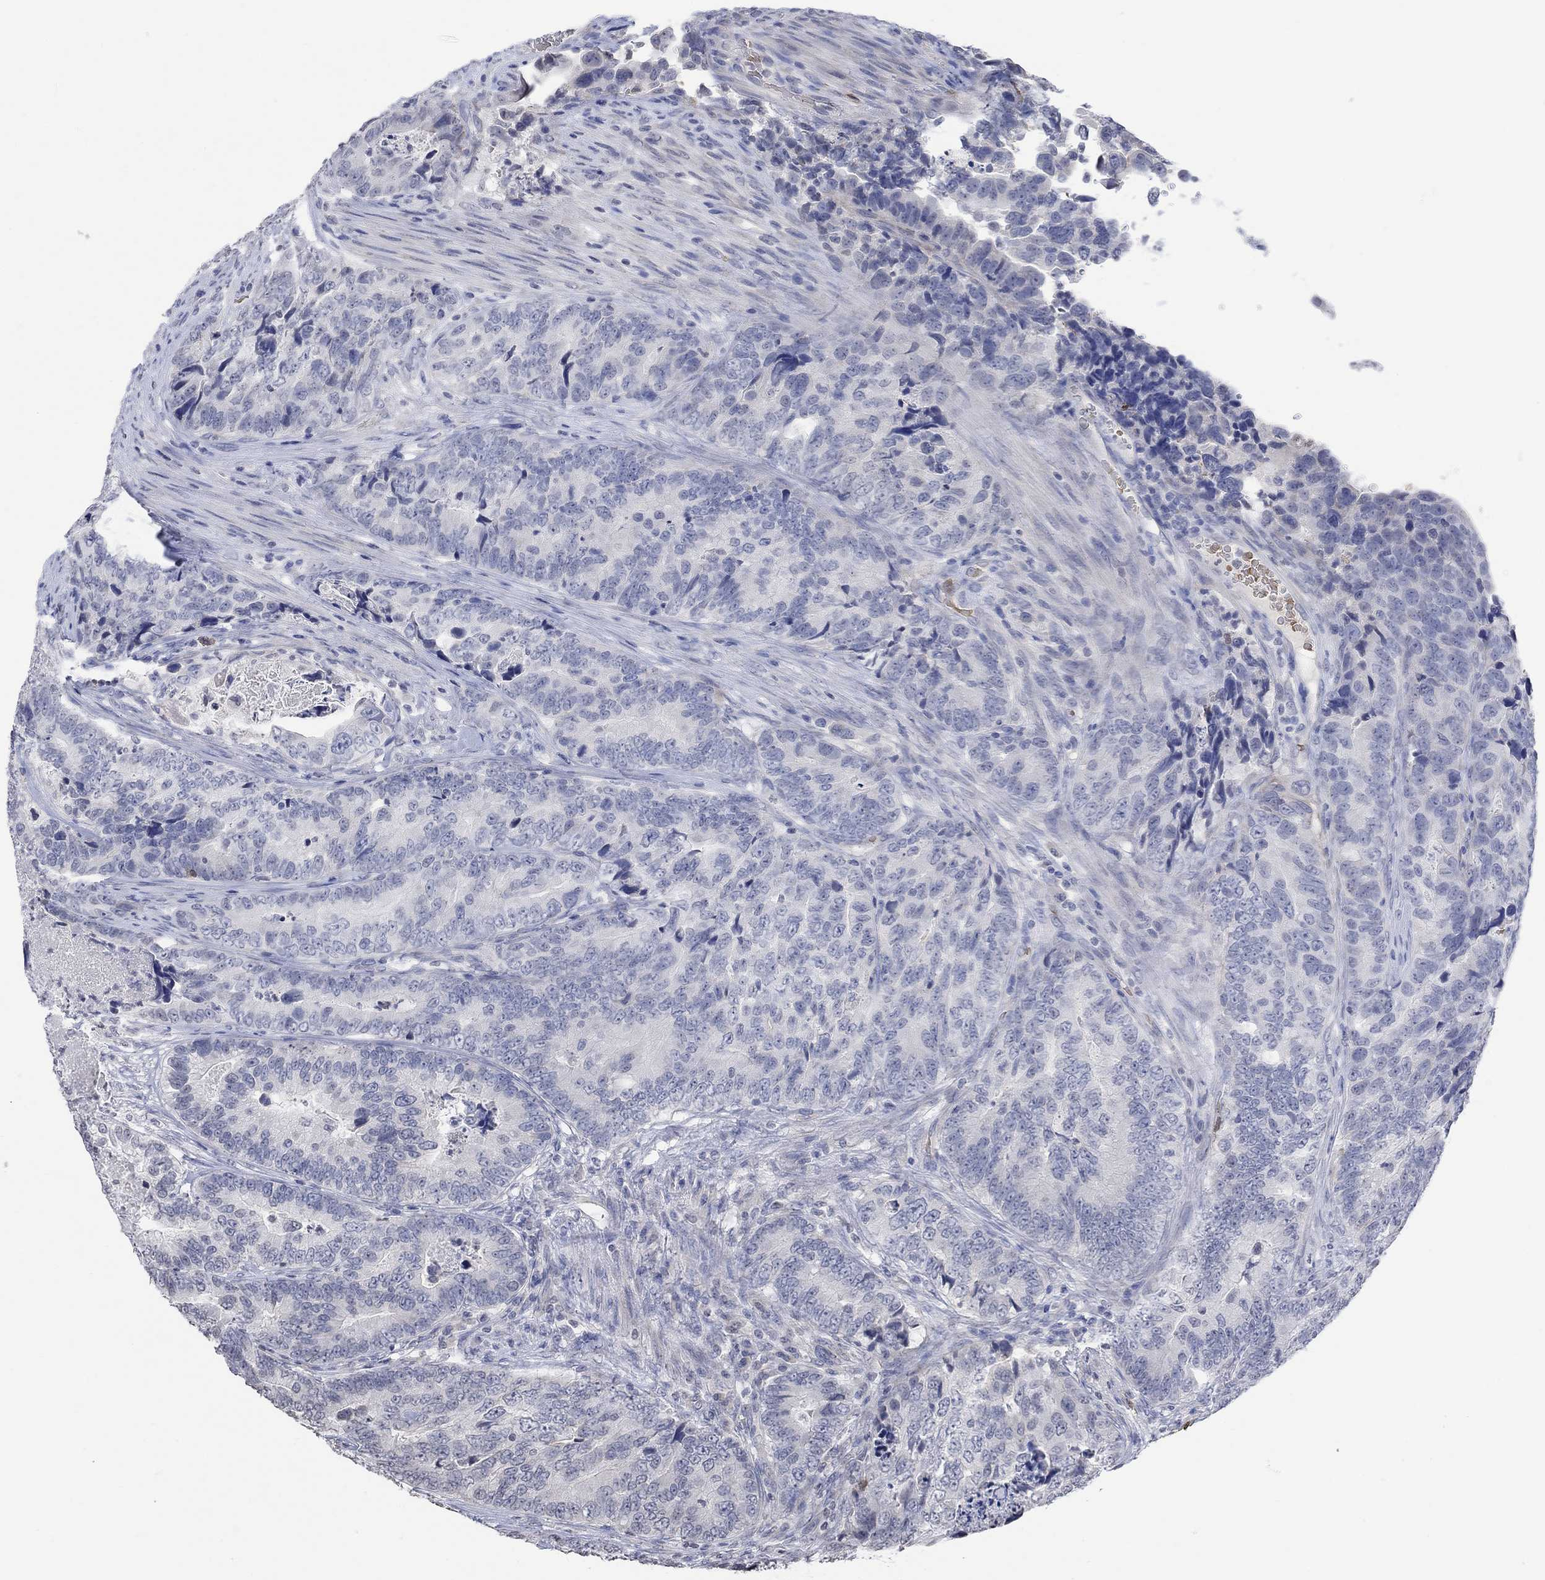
{"staining": {"intensity": "negative", "quantity": "none", "location": "none"}, "tissue": "colorectal cancer", "cell_type": "Tumor cells", "image_type": "cancer", "snomed": [{"axis": "morphology", "description": "Adenocarcinoma, NOS"}, {"axis": "topography", "description": "Colon"}], "caption": "A photomicrograph of human colorectal cancer (adenocarcinoma) is negative for staining in tumor cells.", "gene": "TMEM255A", "patient": {"sex": "female", "age": 72}}